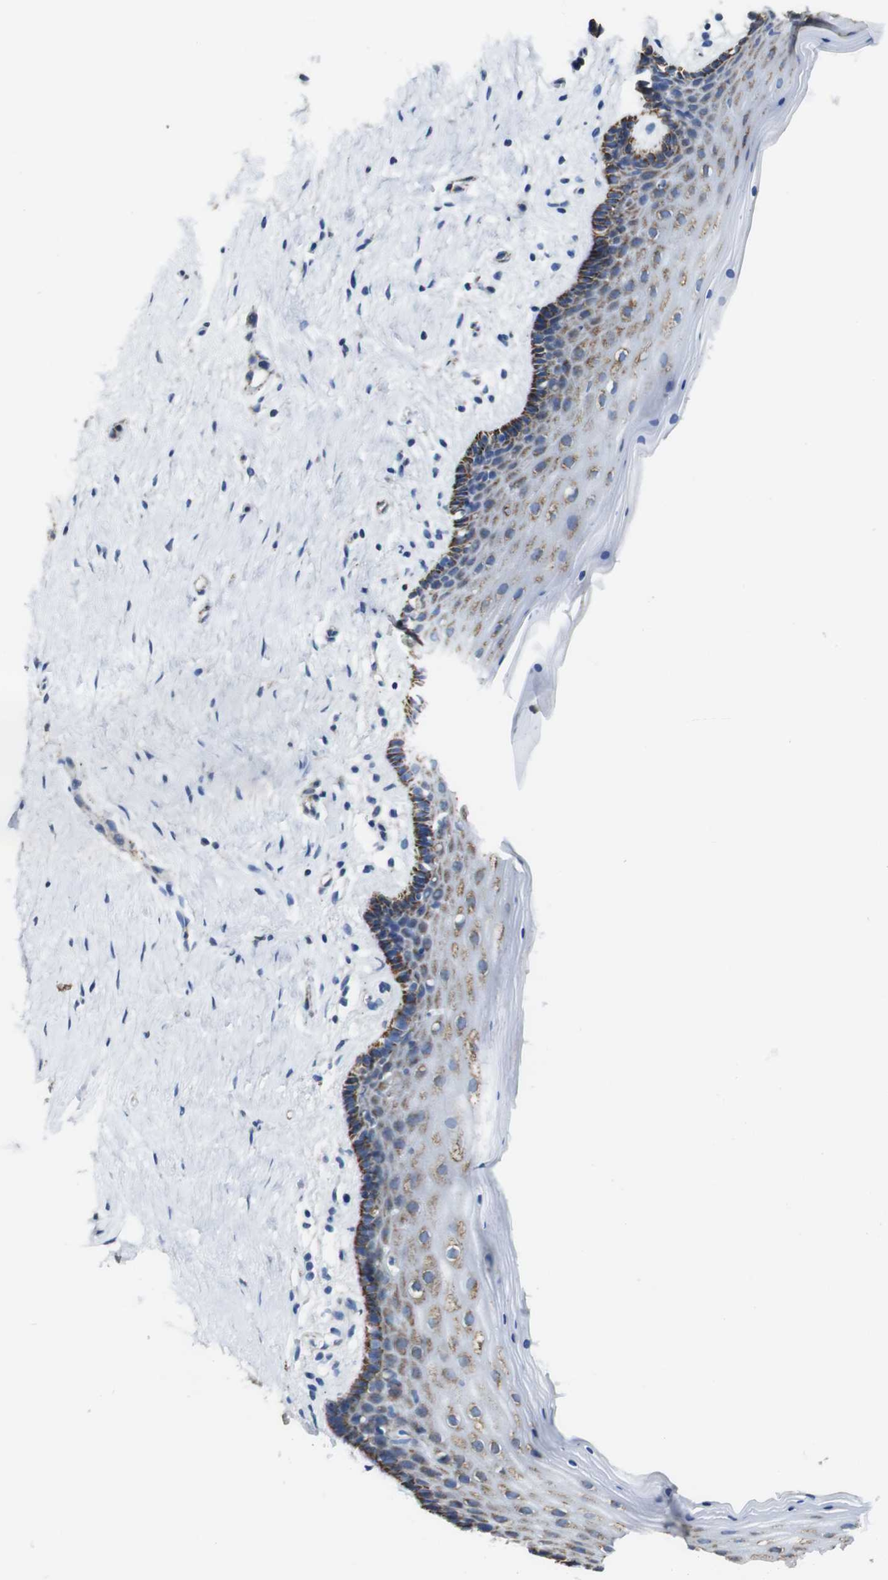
{"staining": {"intensity": "moderate", "quantity": "25%-75%", "location": "cytoplasmic/membranous"}, "tissue": "vagina", "cell_type": "Squamous epithelial cells", "image_type": "normal", "snomed": [{"axis": "morphology", "description": "Normal tissue, NOS"}, {"axis": "topography", "description": "Vagina"}], "caption": "High-power microscopy captured an immunohistochemistry (IHC) histopathology image of normal vagina, revealing moderate cytoplasmic/membranous expression in about 25%-75% of squamous epithelial cells. (DAB (3,3'-diaminobenzidine) IHC, brown staining for protein, blue staining for nuclei).", "gene": "MAOA", "patient": {"sex": "female", "age": 44}}